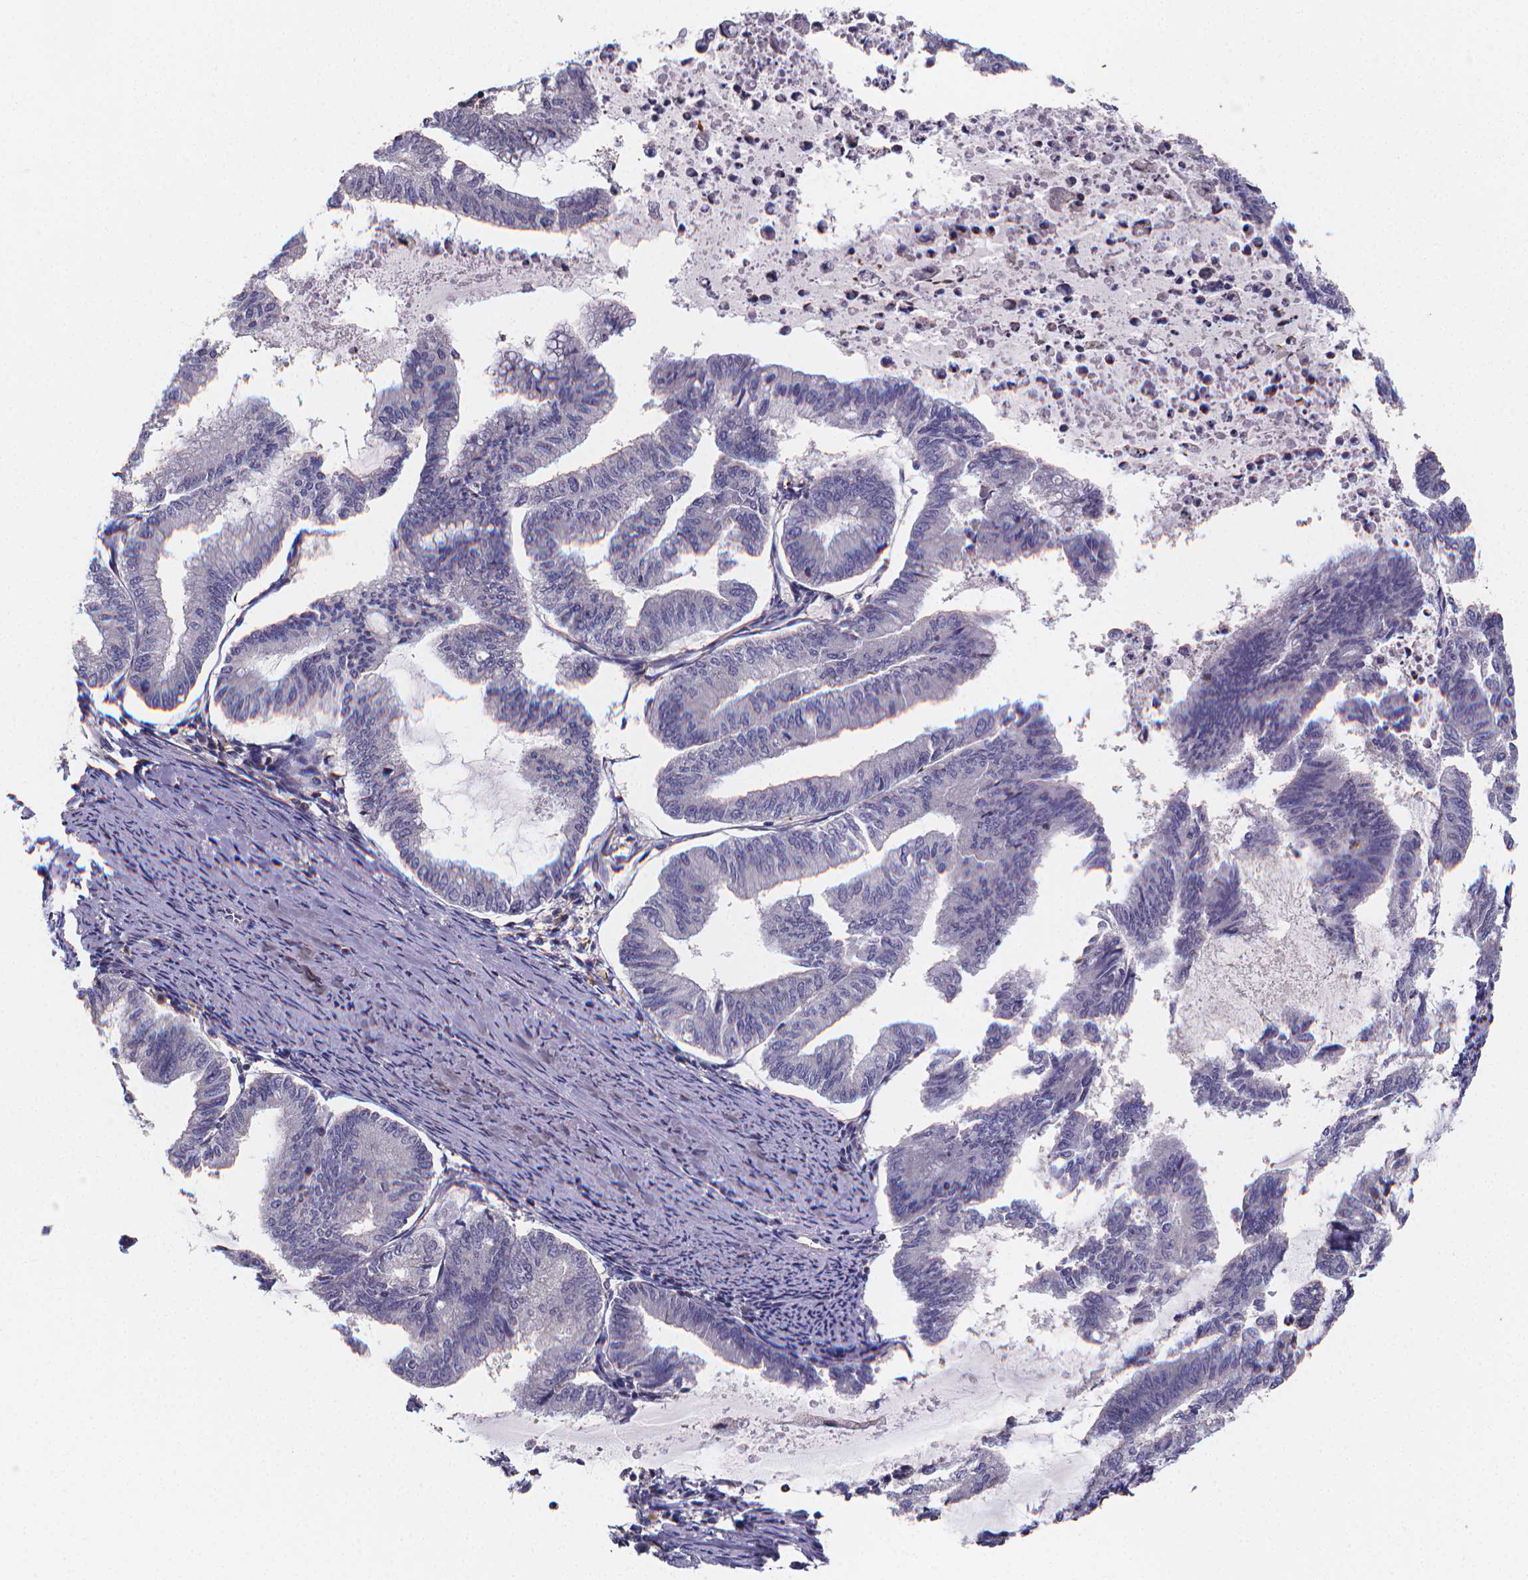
{"staining": {"intensity": "negative", "quantity": "none", "location": "none"}, "tissue": "endometrial cancer", "cell_type": "Tumor cells", "image_type": "cancer", "snomed": [{"axis": "morphology", "description": "Adenocarcinoma, NOS"}, {"axis": "topography", "description": "Endometrium"}], "caption": "High power microscopy micrograph of an immunohistochemistry (IHC) histopathology image of adenocarcinoma (endometrial), revealing no significant positivity in tumor cells.", "gene": "PAH", "patient": {"sex": "female", "age": 79}}